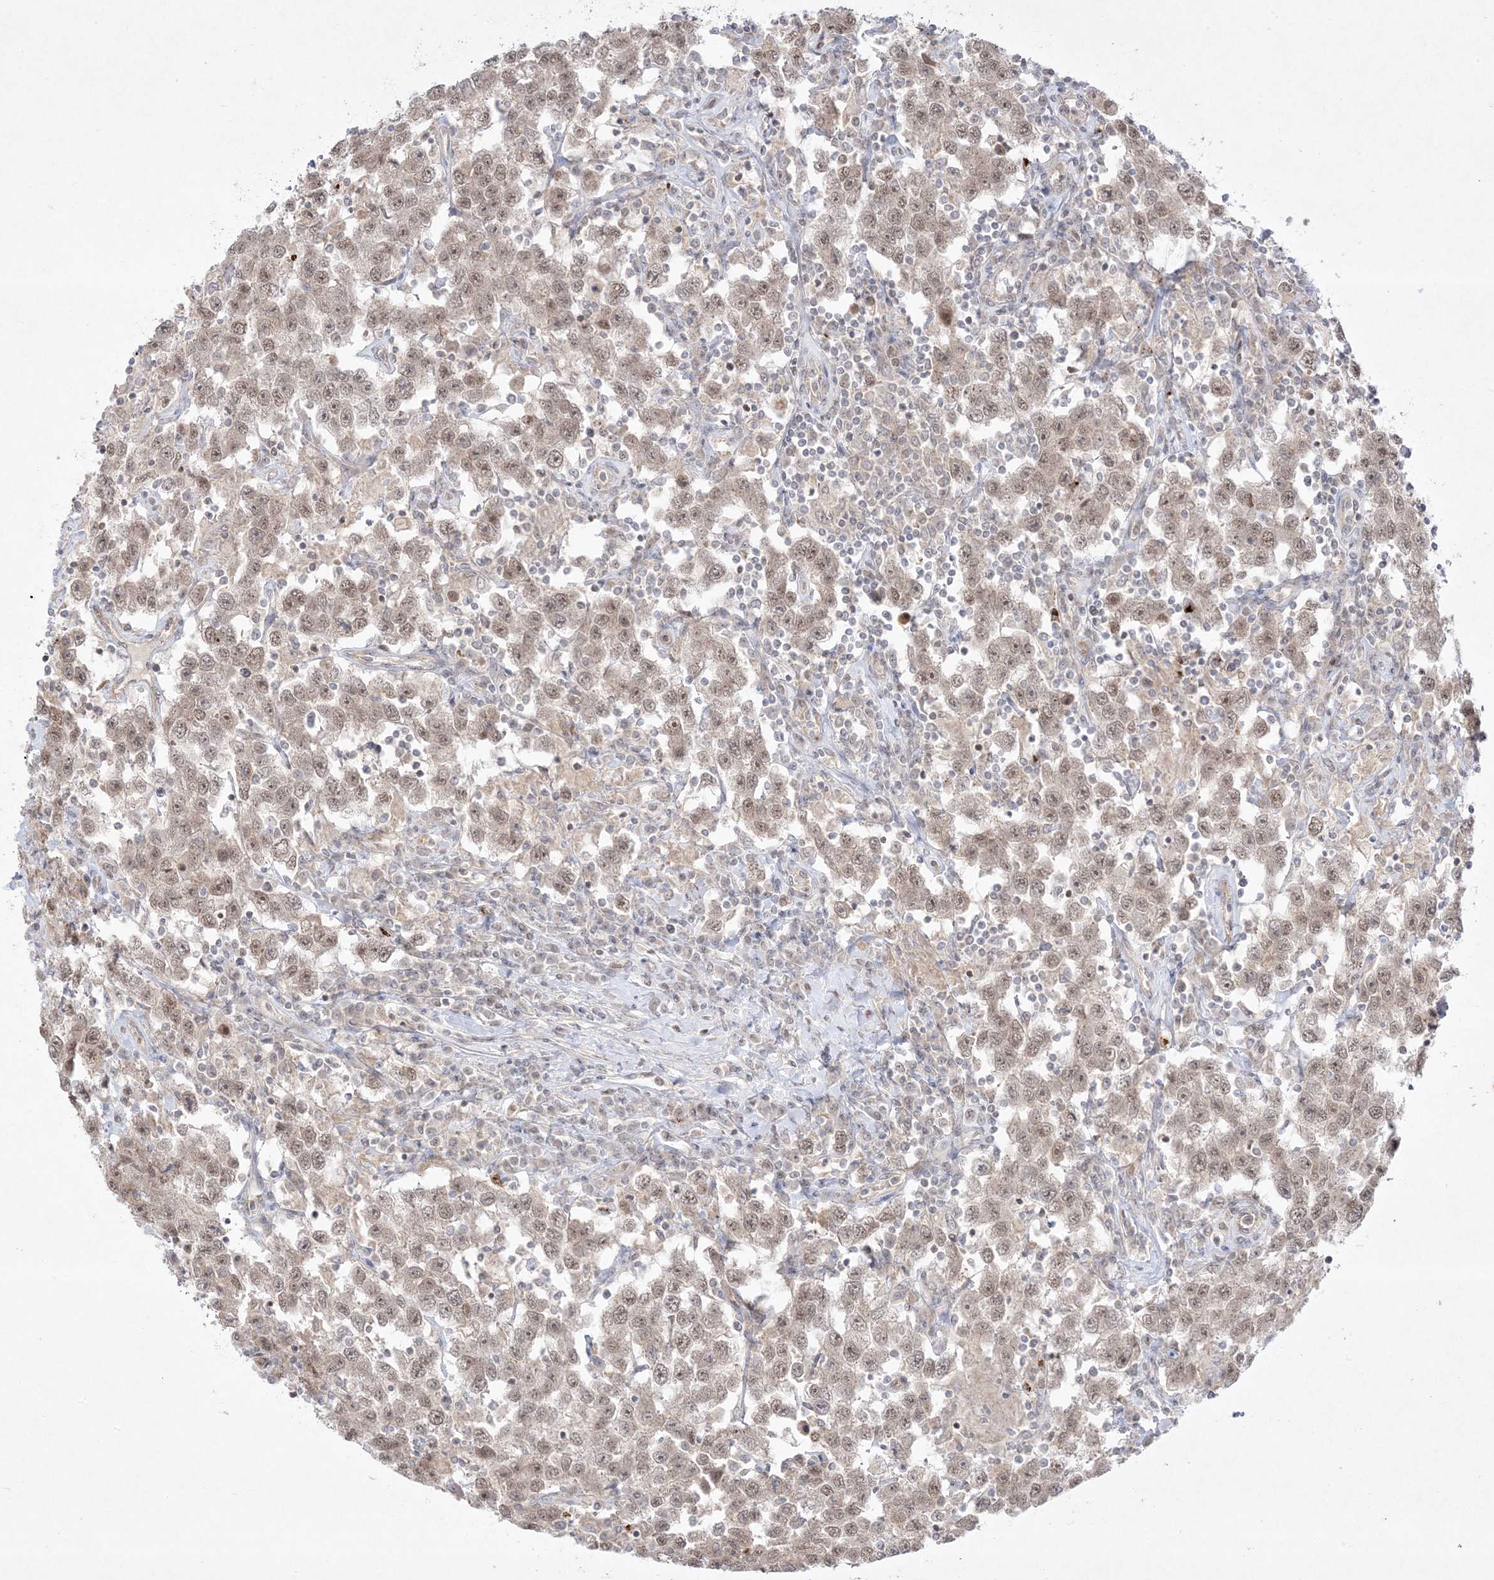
{"staining": {"intensity": "weak", "quantity": ">75%", "location": "nuclear"}, "tissue": "testis cancer", "cell_type": "Tumor cells", "image_type": "cancer", "snomed": [{"axis": "morphology", "description": "Seminoma, NOS"}, {"axis": "topography", "description": "Testis"}], "caption": "Approximately >75% of tumor cells in testis cancer (seminoma) display weak nuclear protein positivity as visualized by brown immunohistochemical staining.", "gene": "PTK6", "patient": {"sex": "male", "age": 41}}